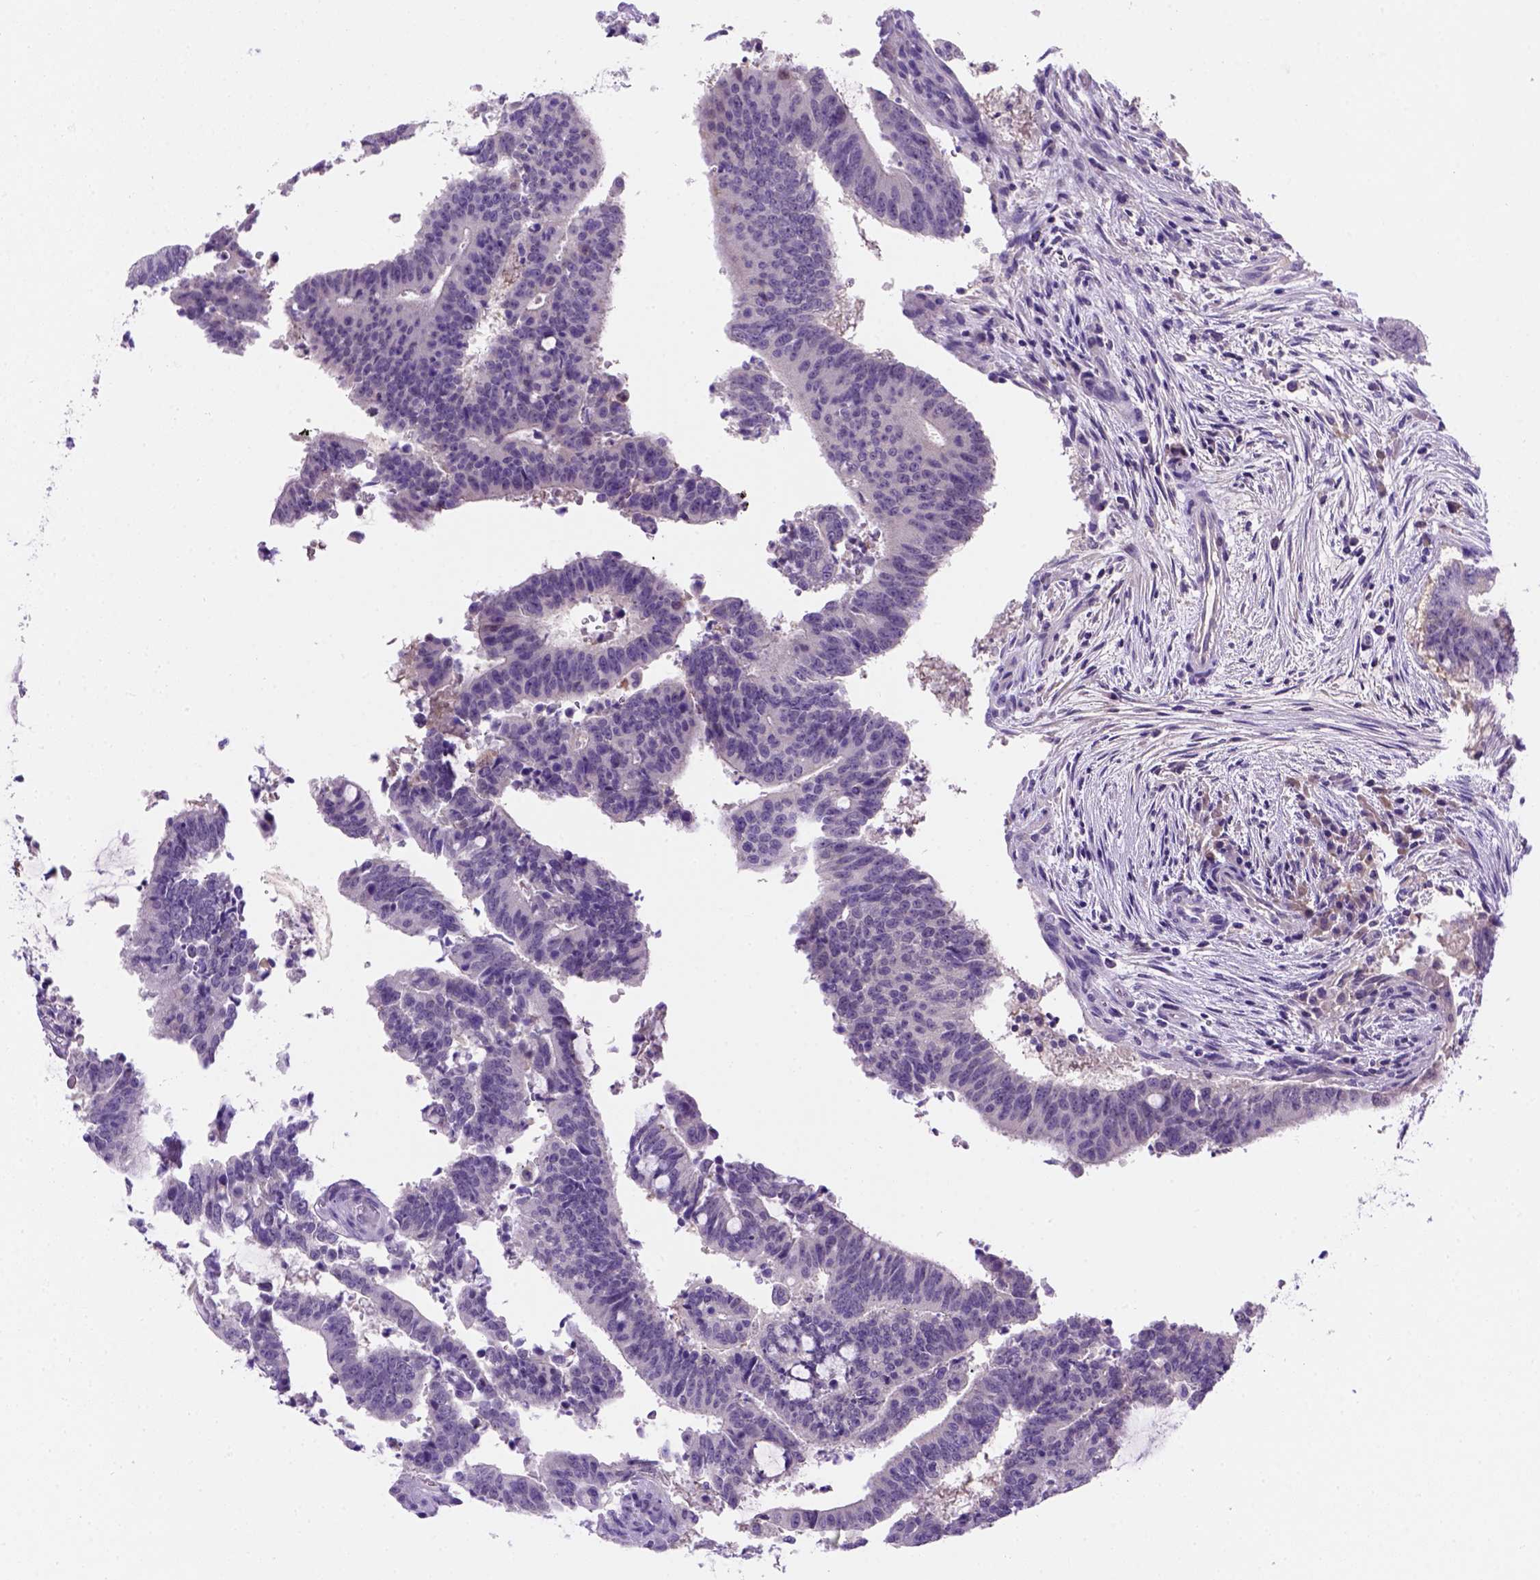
{"staining": {"intensity": "negative", "quantity": "none", "location": "none"}, "tissue": "colorectal cancer", "cell_type": "Tumor cells", "image_type": "cancer", "snomed": [{"axis": "morphology", "description": "Adenocarcinoma, NOS"}, {"axis": "topography", "description": "Colon"}], "caption": "Tumor cells are negative for protein expression in human colorectal cancer. The staining was performed using DAB (3,3'-diaminobenzidine) to visualize the protein expression in brown, while the nuclei were stained in blue with hematoxylin (Magnification: 20x).", "gene": "FAM81B", "patient": {"sex": "female", "age": 43}}